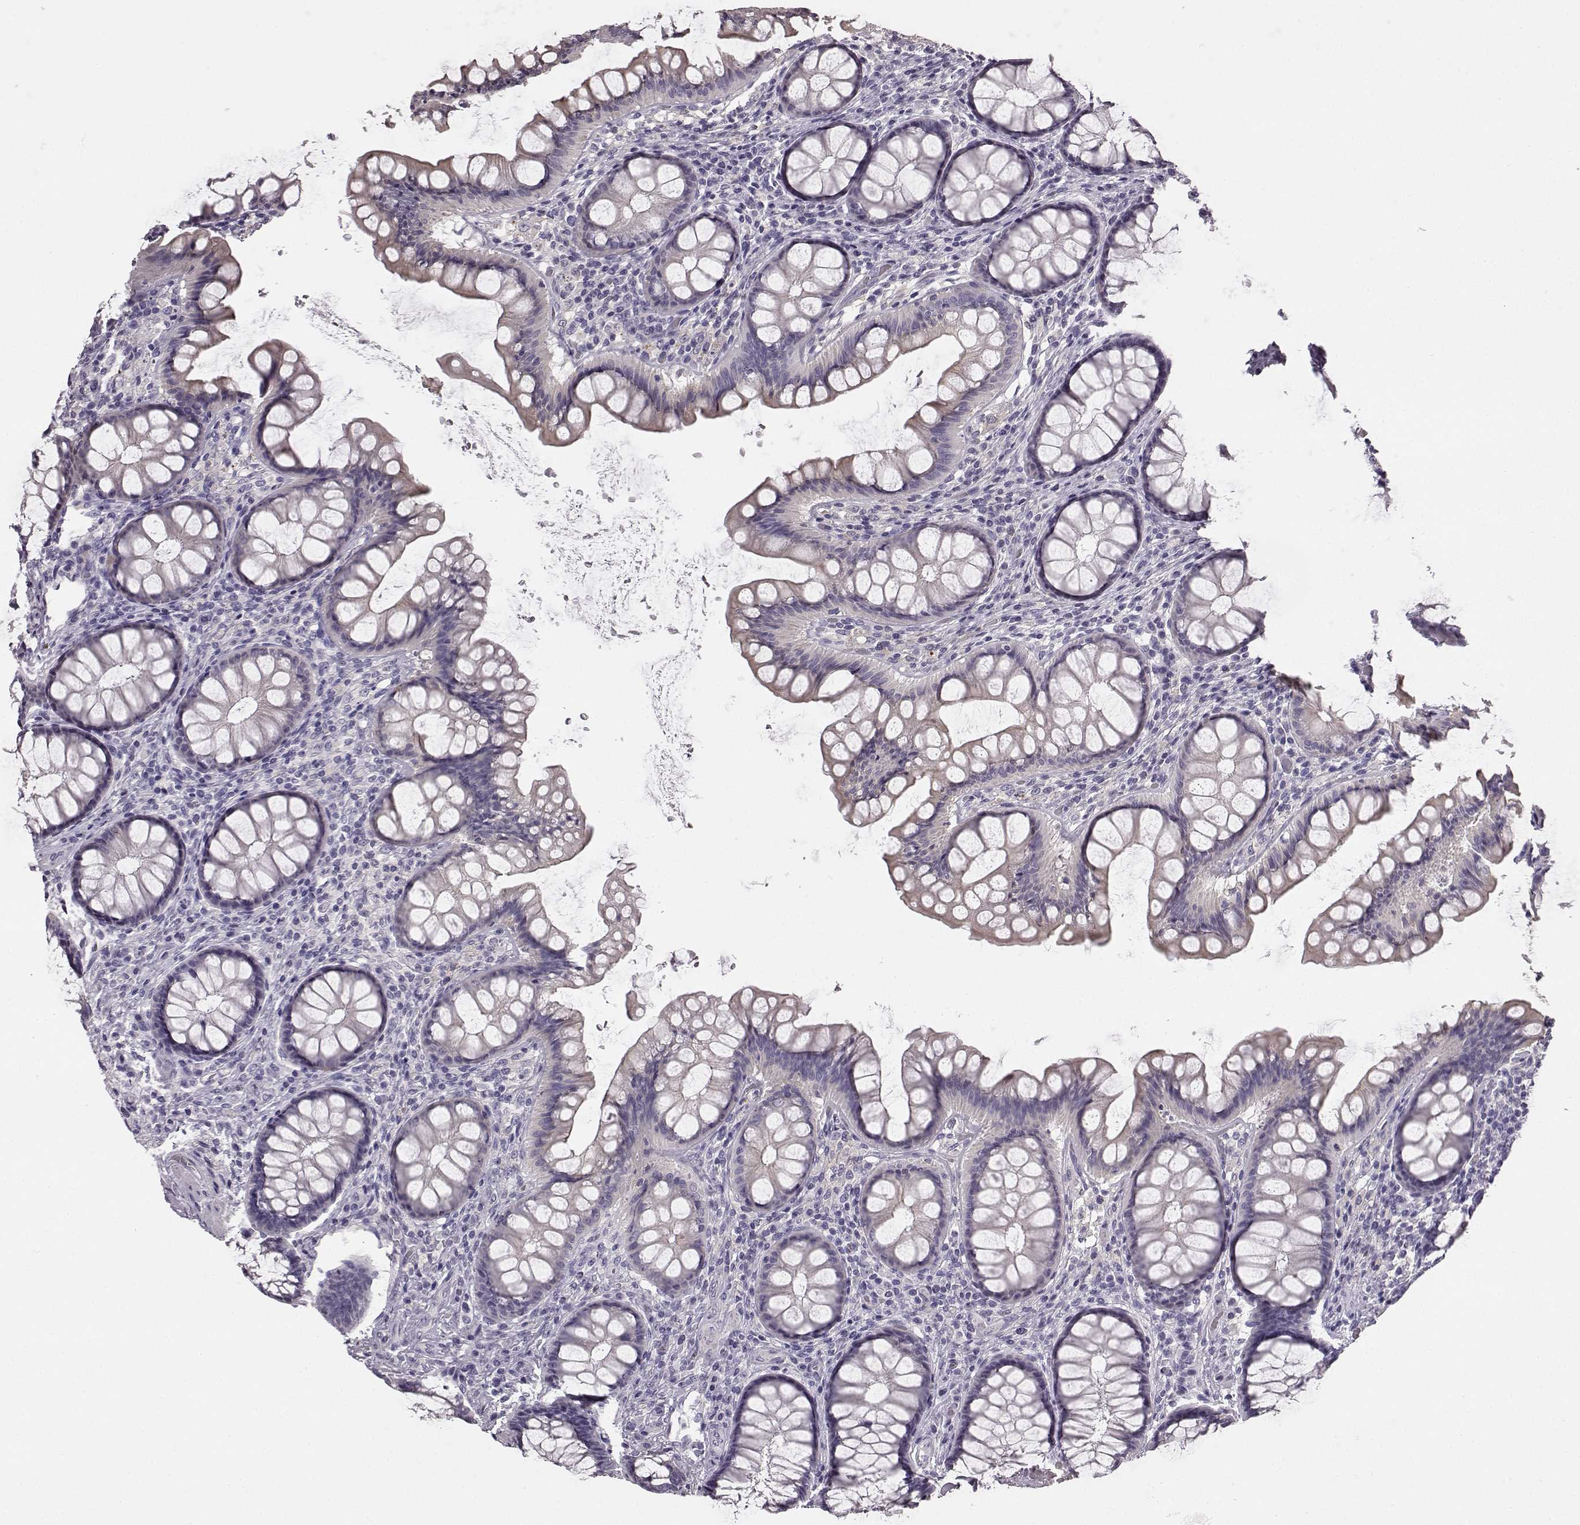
{"staining": {"intensity": "negative", "quantity": "none", "location": "none"}, "tissue": "colon", "cell_type": "Endothelial cells", "image_type": "normal", "snomed": [{"axis": "morphology", "description": "Normal tissue, NOS"}, {"axis": "topography", "description": "Colon"}], "caption": "Endothelial cells are negative for brown protein staining in normal colon.", "gene": "KRT81", "patient": {"sex": "female", "age": 65}}